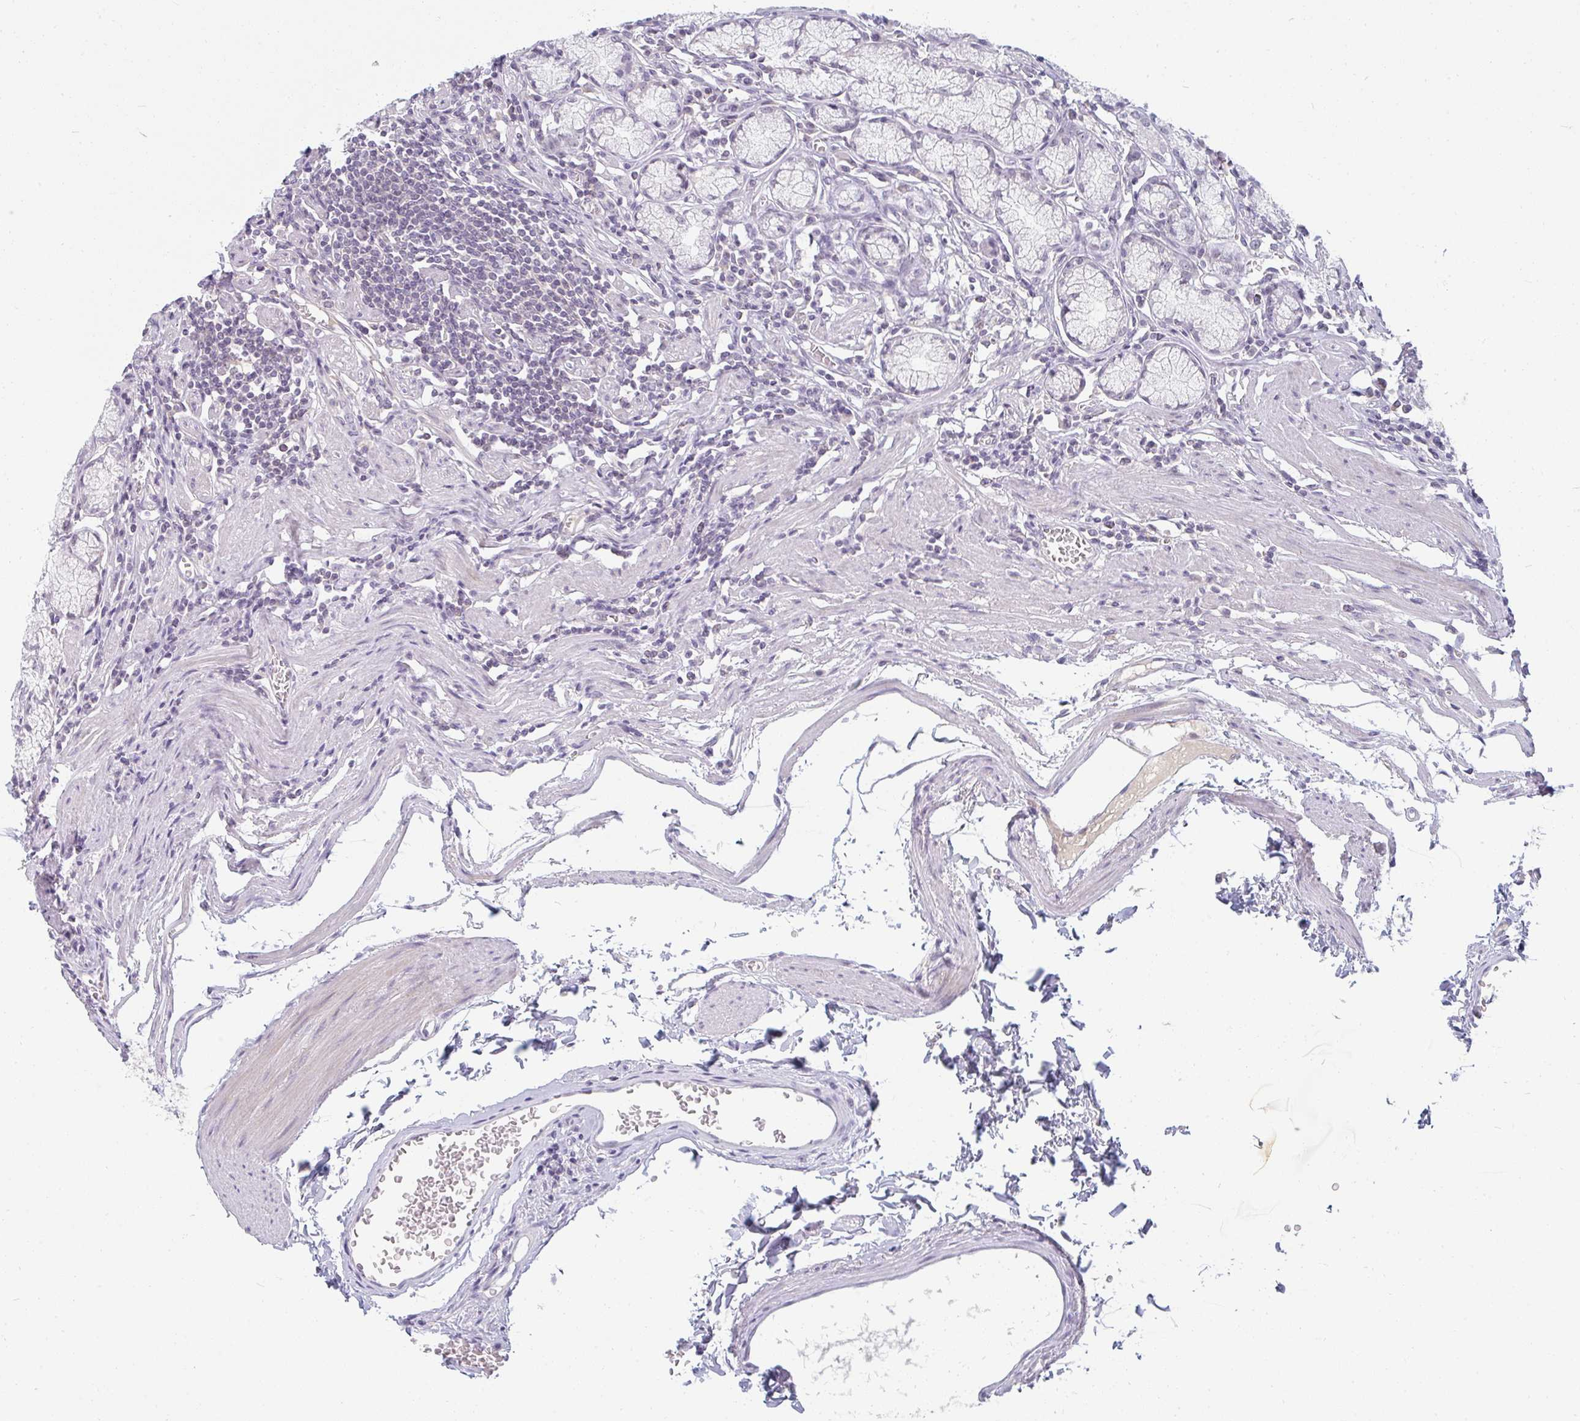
{"staining": {"intensity": "moderate", "quantity": "<25%", "location": "cytoplasmic/membranous"}, "tissue": "stomach", "cell_type": "Glandular cells", "image_type": "normal", "snomed": [{"axis": "morphology", "description": "Normal tissue, NOS"}, {"axis": "topography", "description": "Stomach"}], "caption": "High-magnification brightfield microscopy of normal stomach stained with DAB (3,3'-diaminobenzidine) (brown) and counterstained with hematoxylin (blue). glandular cells exhibit moderate cytoplasmic/membranous staining is appreciated in about<25% of cells.", "gene": "PPFIA4", "patient": {"sex": "male", "age": 55}}